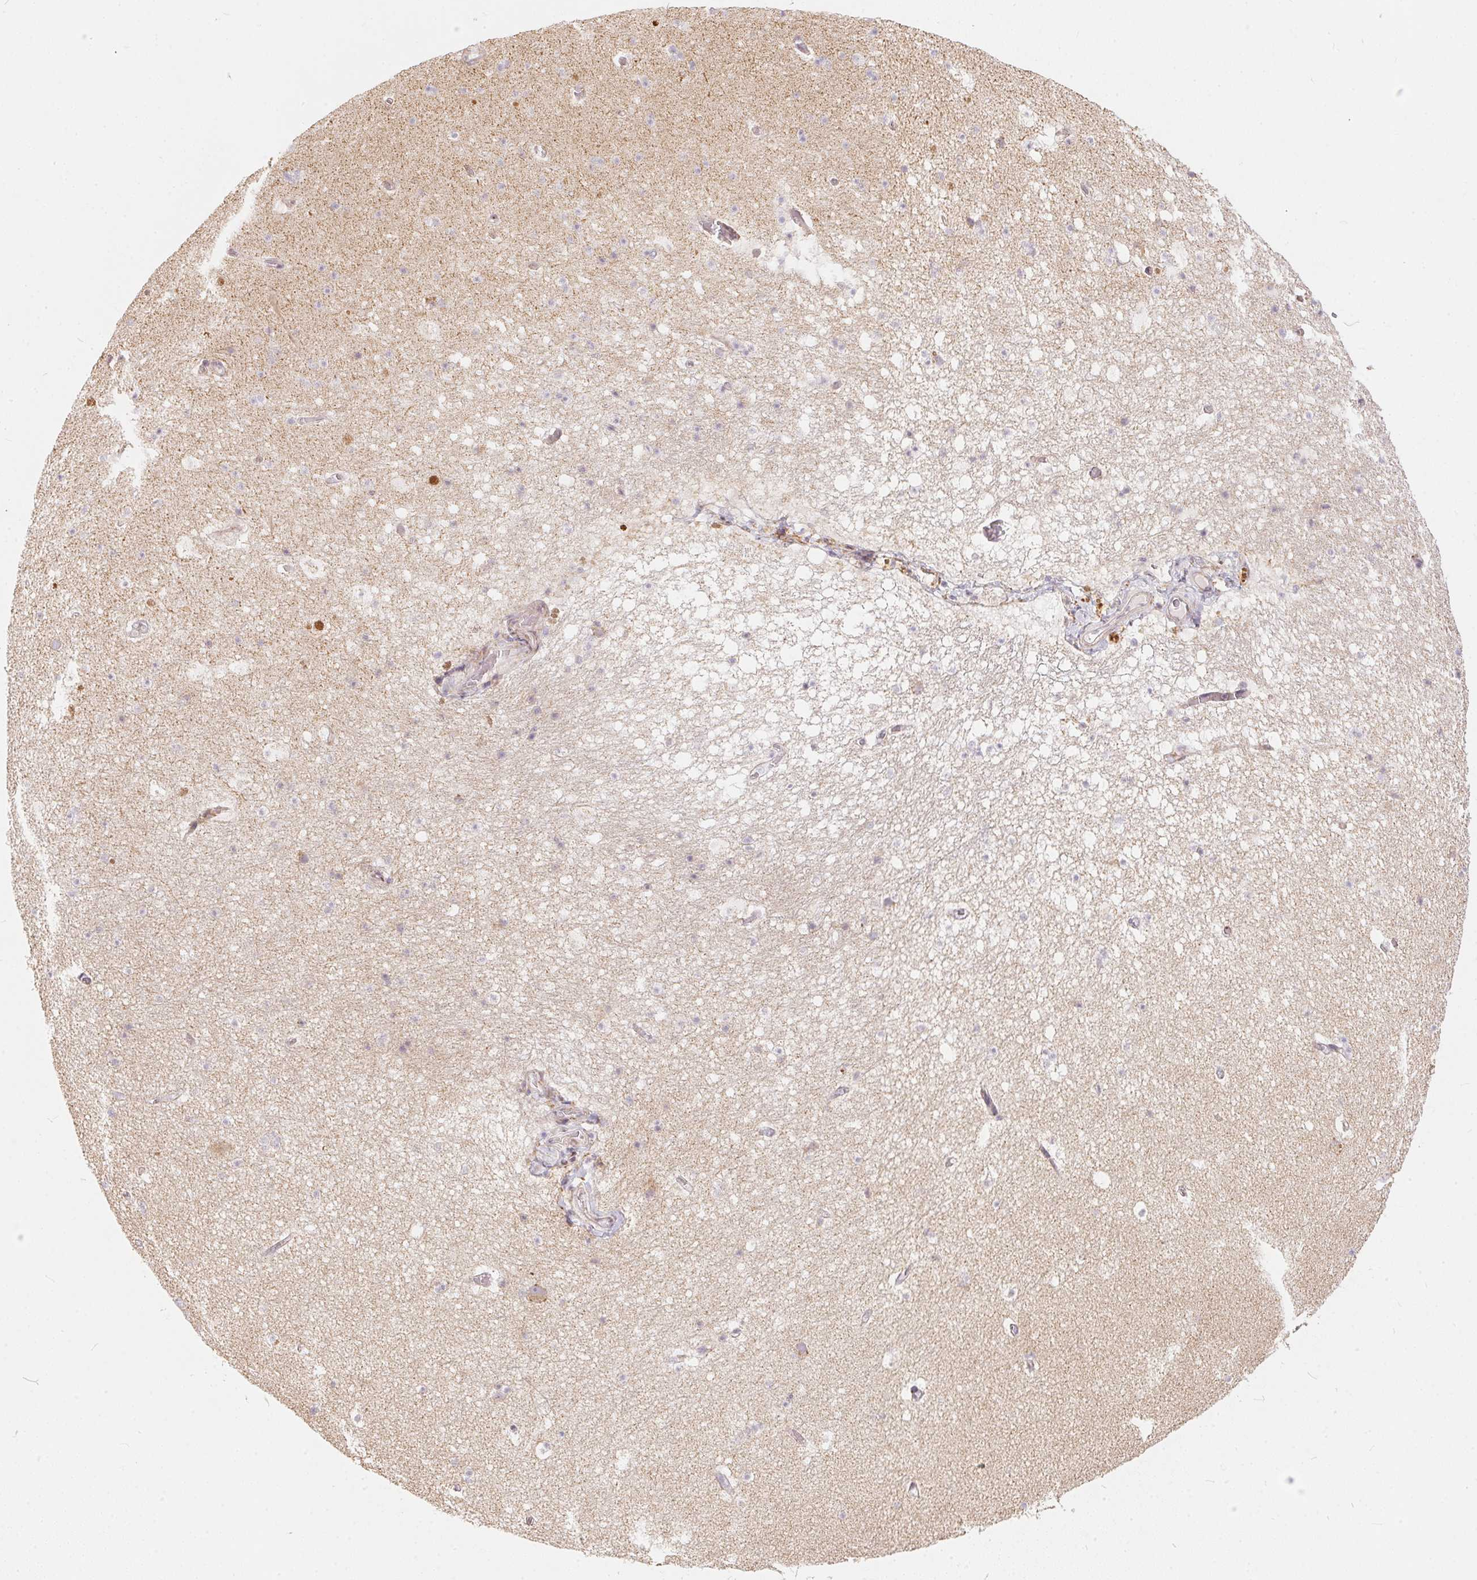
{"staining": {"intensity": "negative", "quantity": "none", "location": "none"}, "tissue": "hippocampus", "cell_type": "Glial cells", "image_type": "normal", "snomed": [{"axis": "morphology", "description": "Normal tissue, NOS"}, {"axis": "topography", "description": "Hippocampus"}], "caption": "Immunohistochemistry micrograph of normal human hippocampus stained for a protein (brown), which displays no staining in glial cells. Brightfield microscopy of IHC stained with DAB (3,3'-diaminobenzidine) (brown) and hematoxylin (blue), captured at high magnification.", "gene": "VWA5B2", "patient": {"sex": "male", "age": 26}}